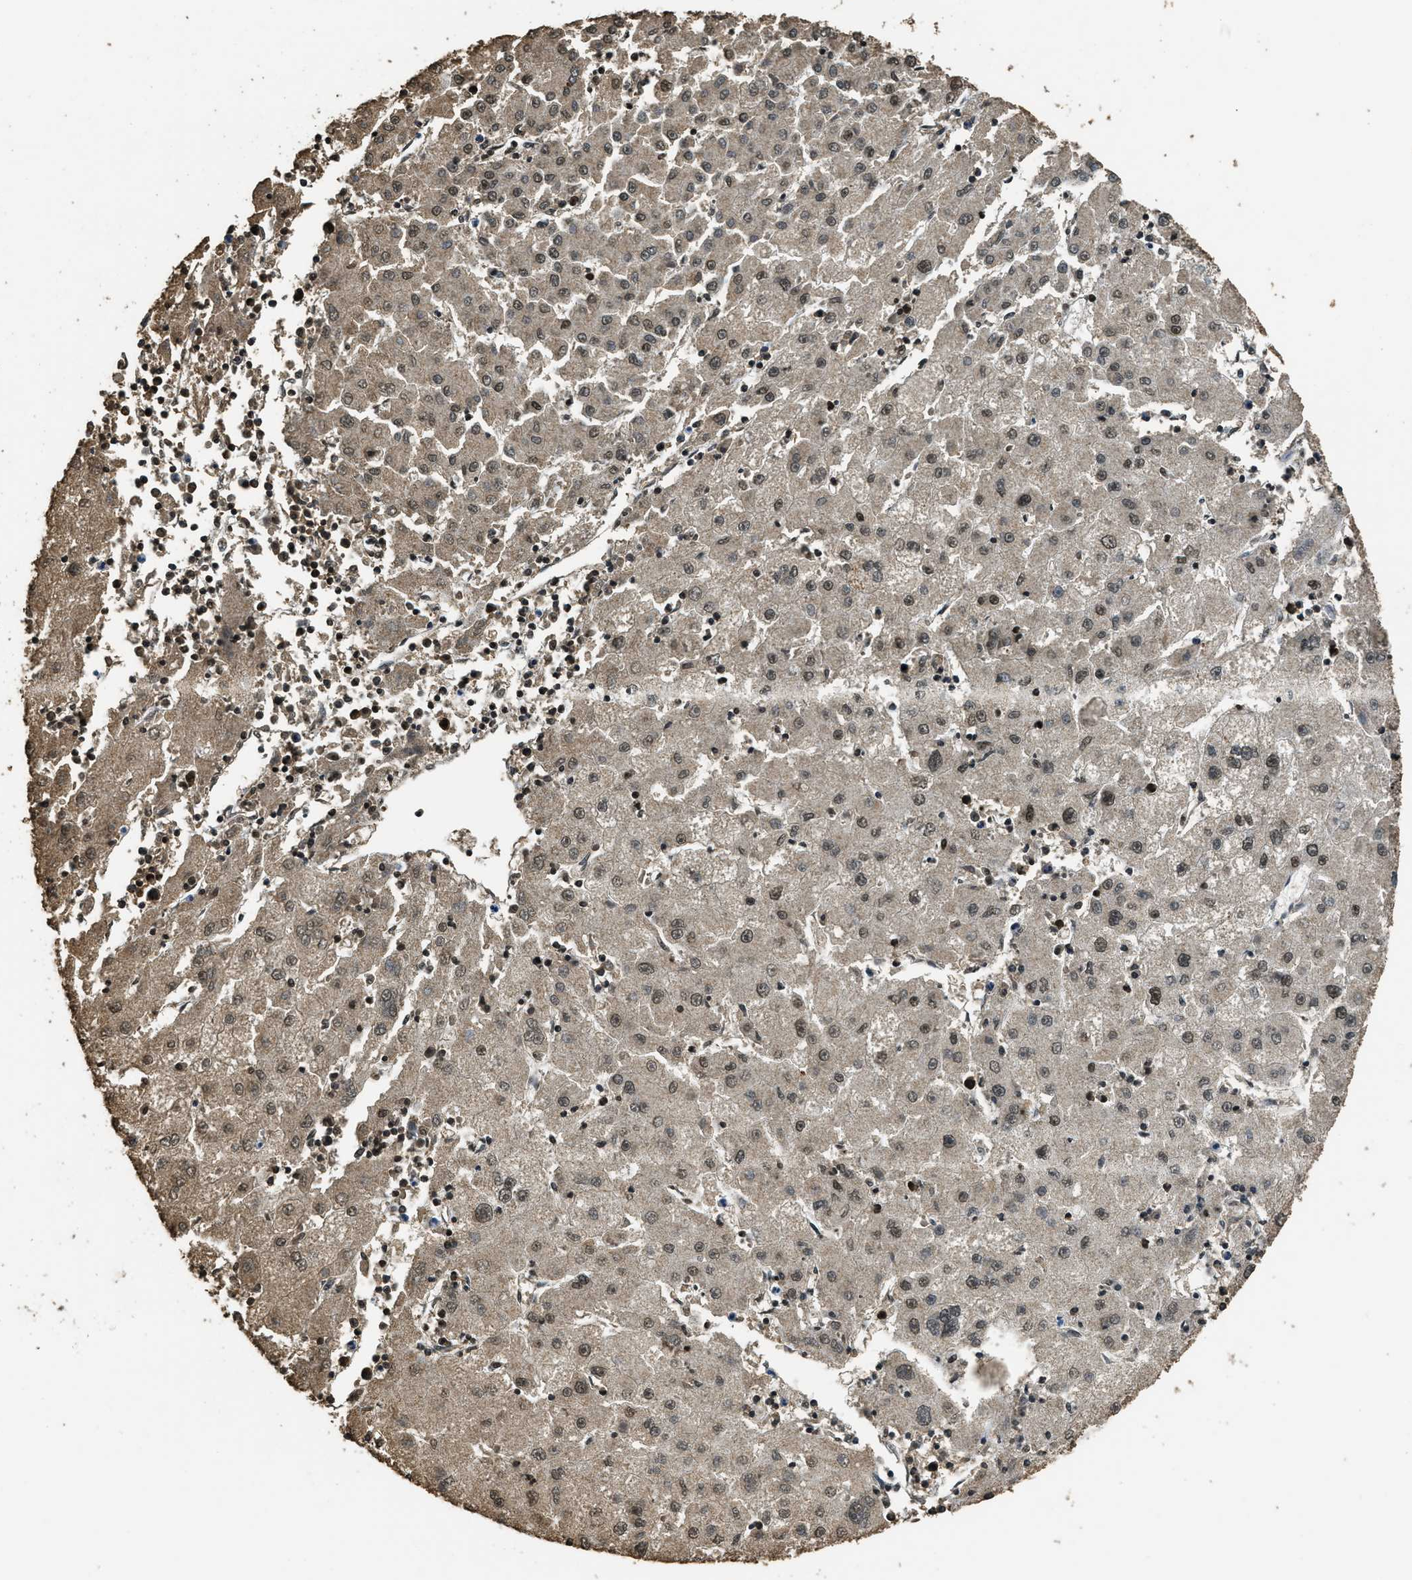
{"staining": {"intensity": "moderate", "quantity": ">75%", "location": "nuclear"}, "tissue": "liver cancer", "cell_type": "Tumor cells", "image_type": "cancer", "snomed": [{"axis": "morphology", "description": "Carcinoma, Hepatocellular, NOS"}, {"axis": "topography", "description": "Liver"}], "caption": "Hepatocellular carcinoma (liver) was stained to show a protein in brown. There is medium levels of moderate nuclear positivity in about >75% of tumor cells.", "gene": "MYB", "patient": {"sex": "male", "age": 72}}